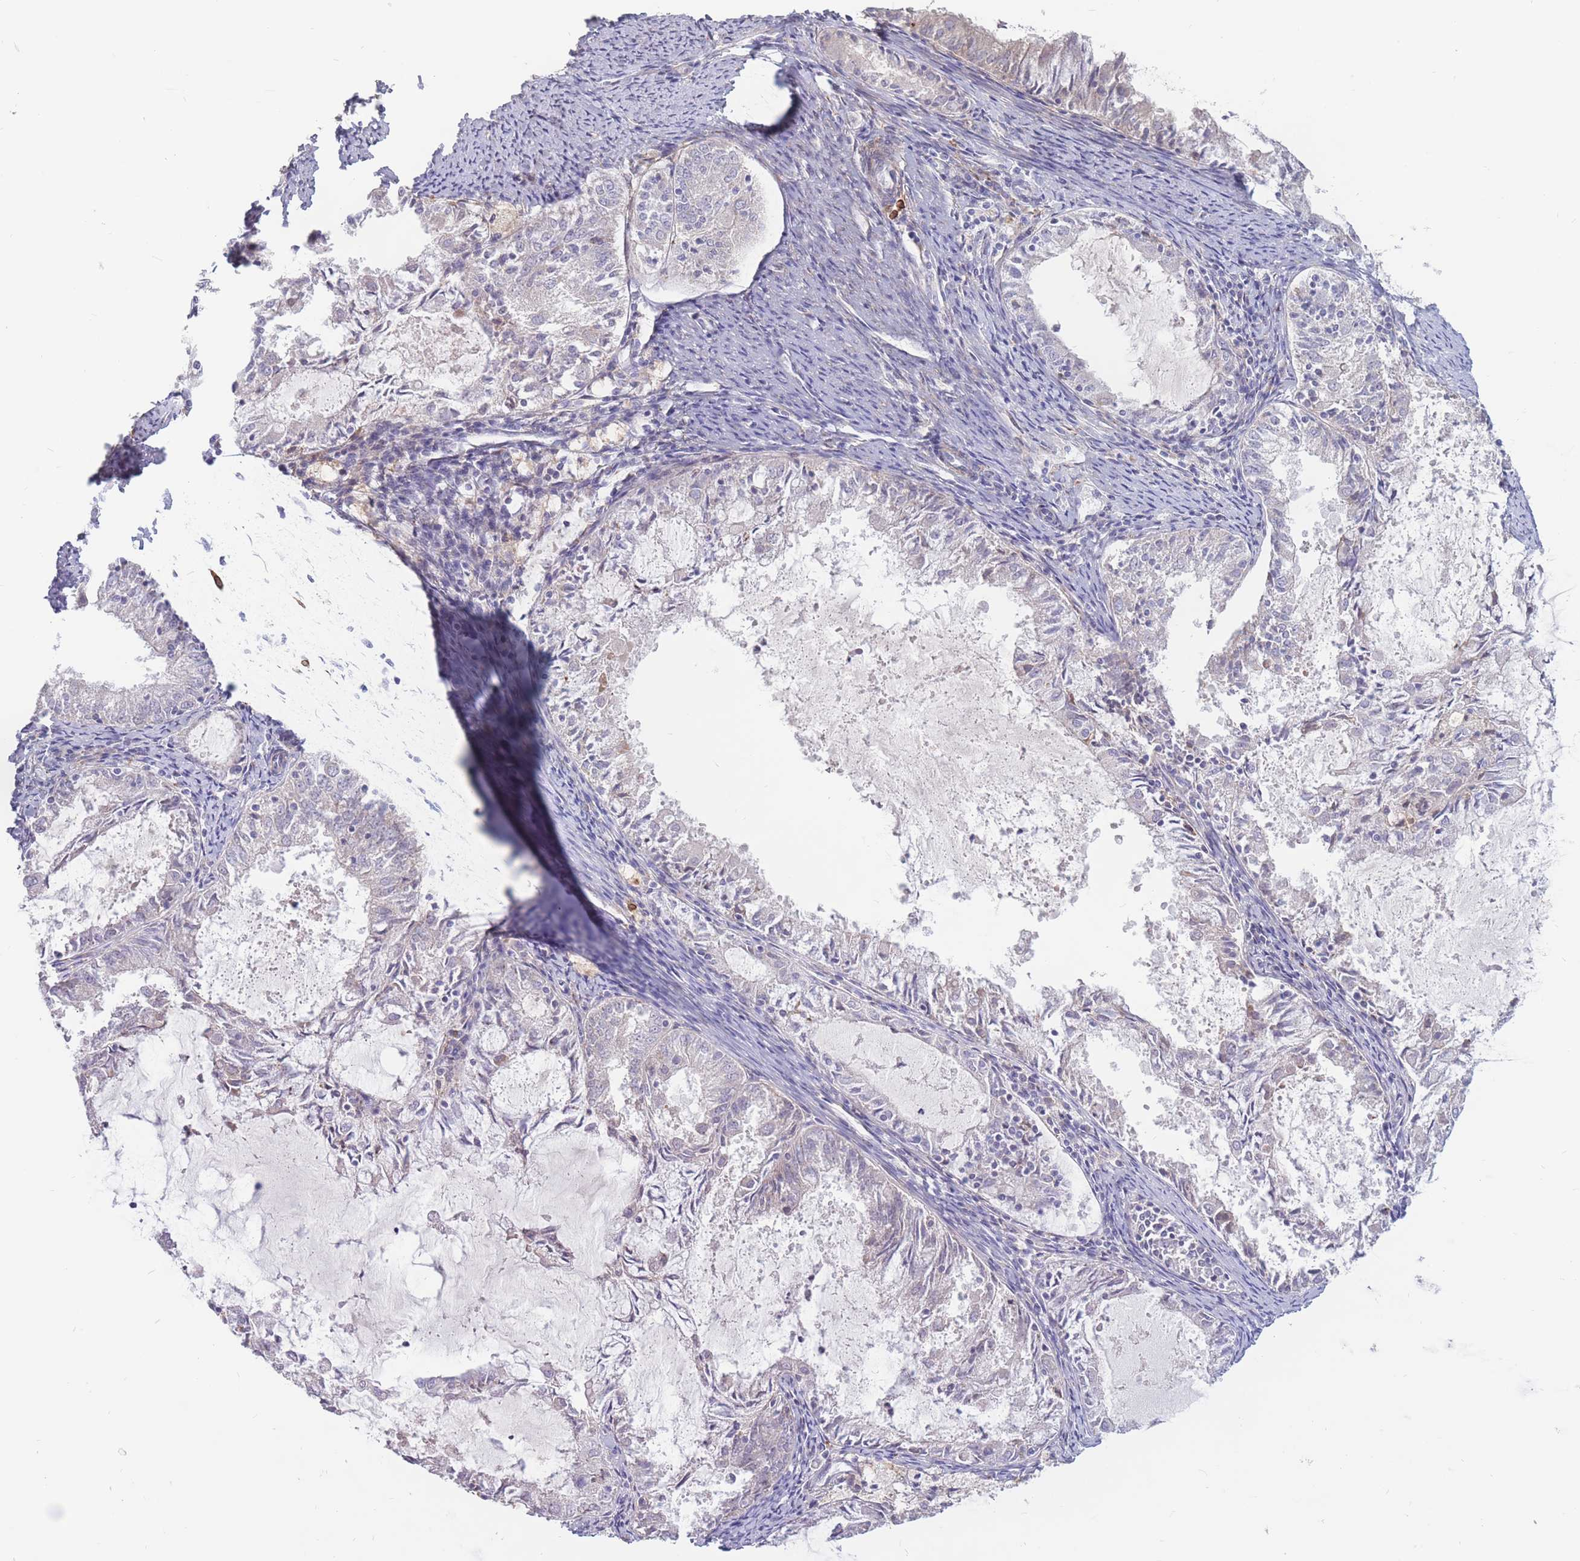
{"staining": {"intensity": "negative", "quantity": "none", "location": "none"}, "tissue": "endometrial cancer", "cell_type": "Tumor cells", "image_type": "cancer", "snomed": [{"axis": "morphology", "description": "Adenocarcinoma, NOS"}, {"axis": "topography", "description": "Endometrium"}], "caption": "This is a micrograph of immunohistochemistry staining of endometrial adenocarcinoma, which shows no positivity in tumor cells.", "gene": "PTGDR", "patient": {"sex": "female", "age": 57}}